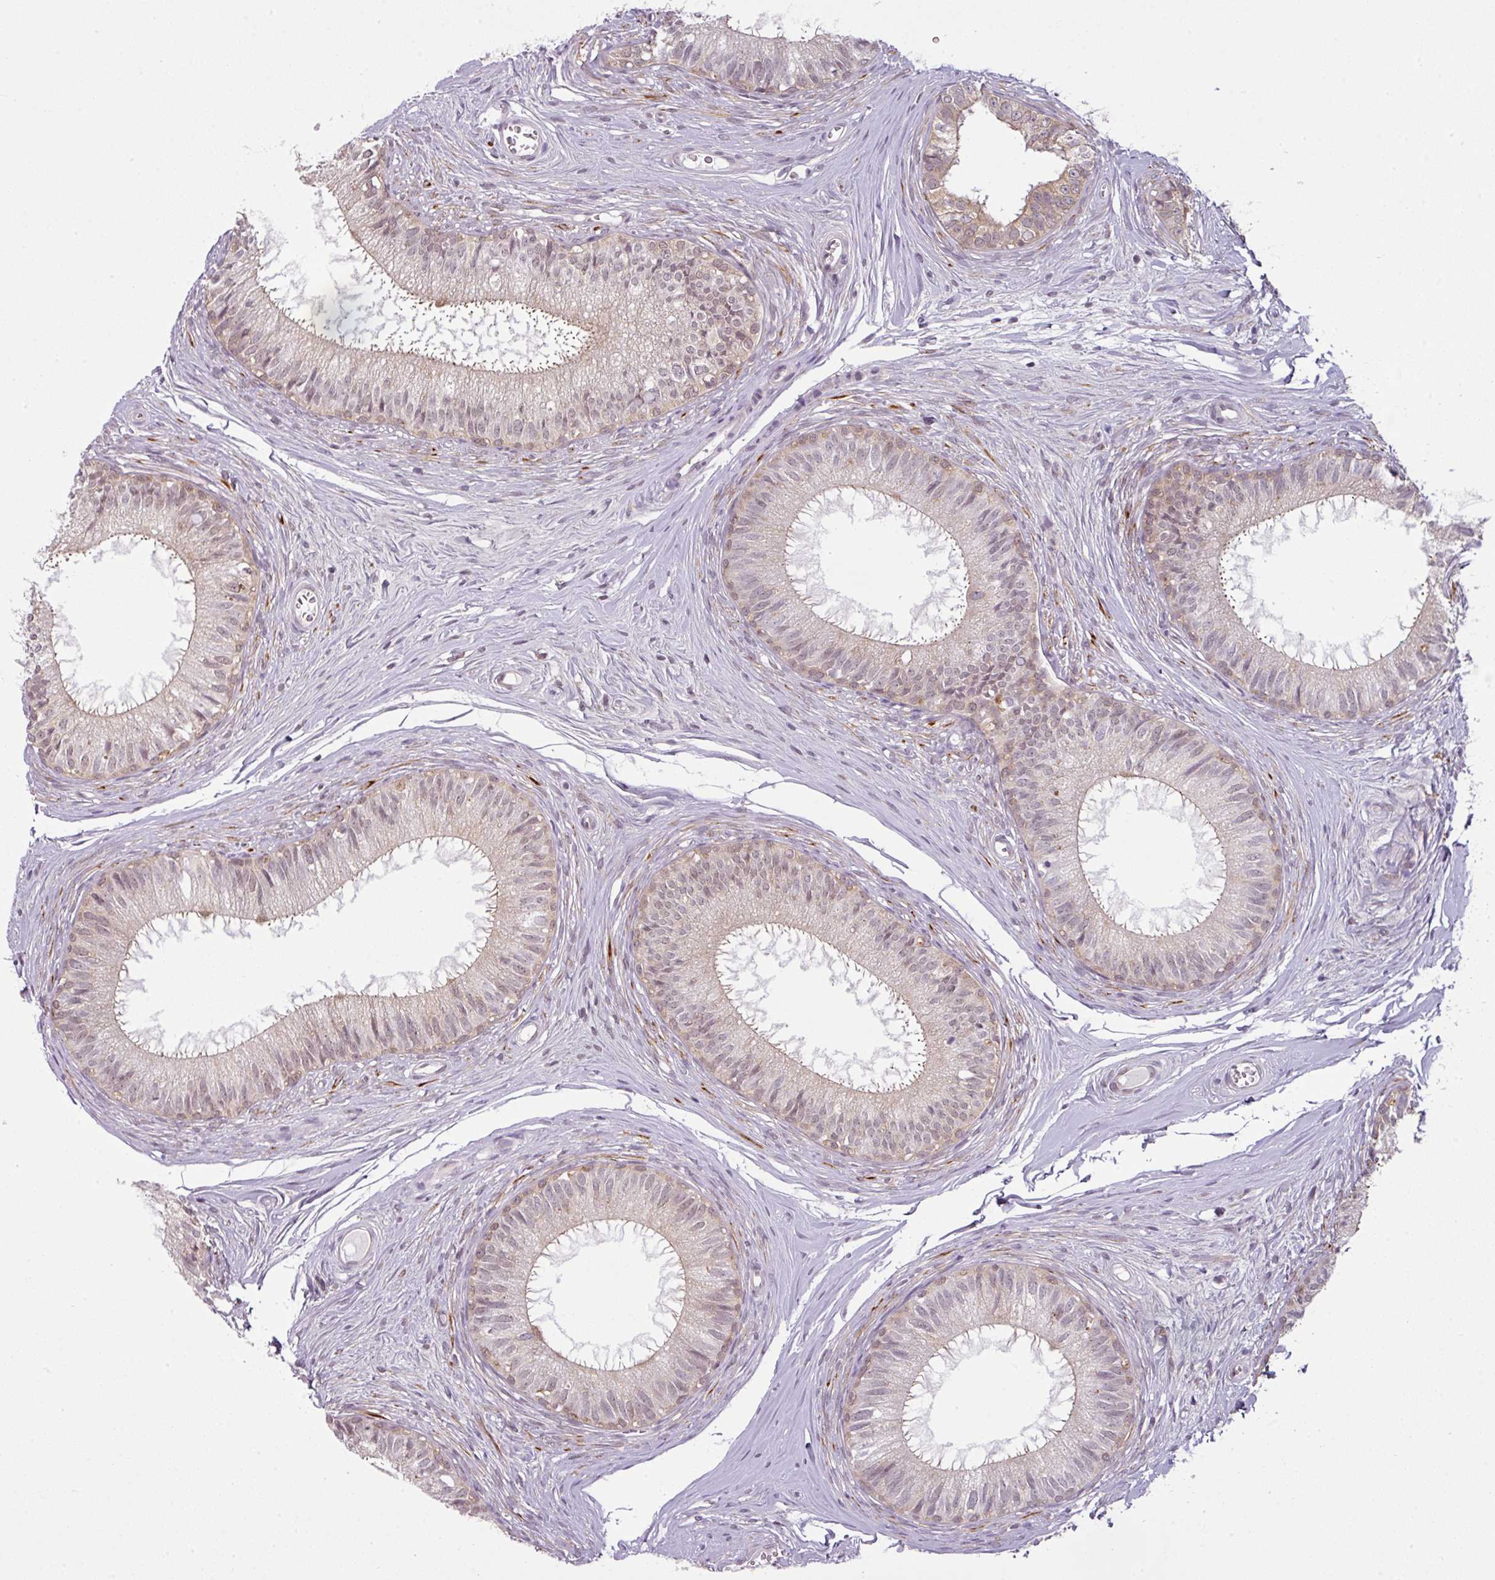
{"staining": {"intensity": "weak", "quantity": "25%-75%", "location": "cytoplasmic/membranous,nuclear"}, "tissue": "epididymis", "cell_type": "Glandular cells", "image_type": "normal", "snomed": [{"axis": "morphology", "description": "Normal tissue, NOS"}, {"axis": "topography", "description": "Epididymis"}], "caption": "Protein staining of normal epididymis demonstrates weak cytoplasmic/membranous,nuclear staining in about 25%-75% of glandular cells.", "gene": "DERPC", "patient": {"sex": "male", "age": 25}}